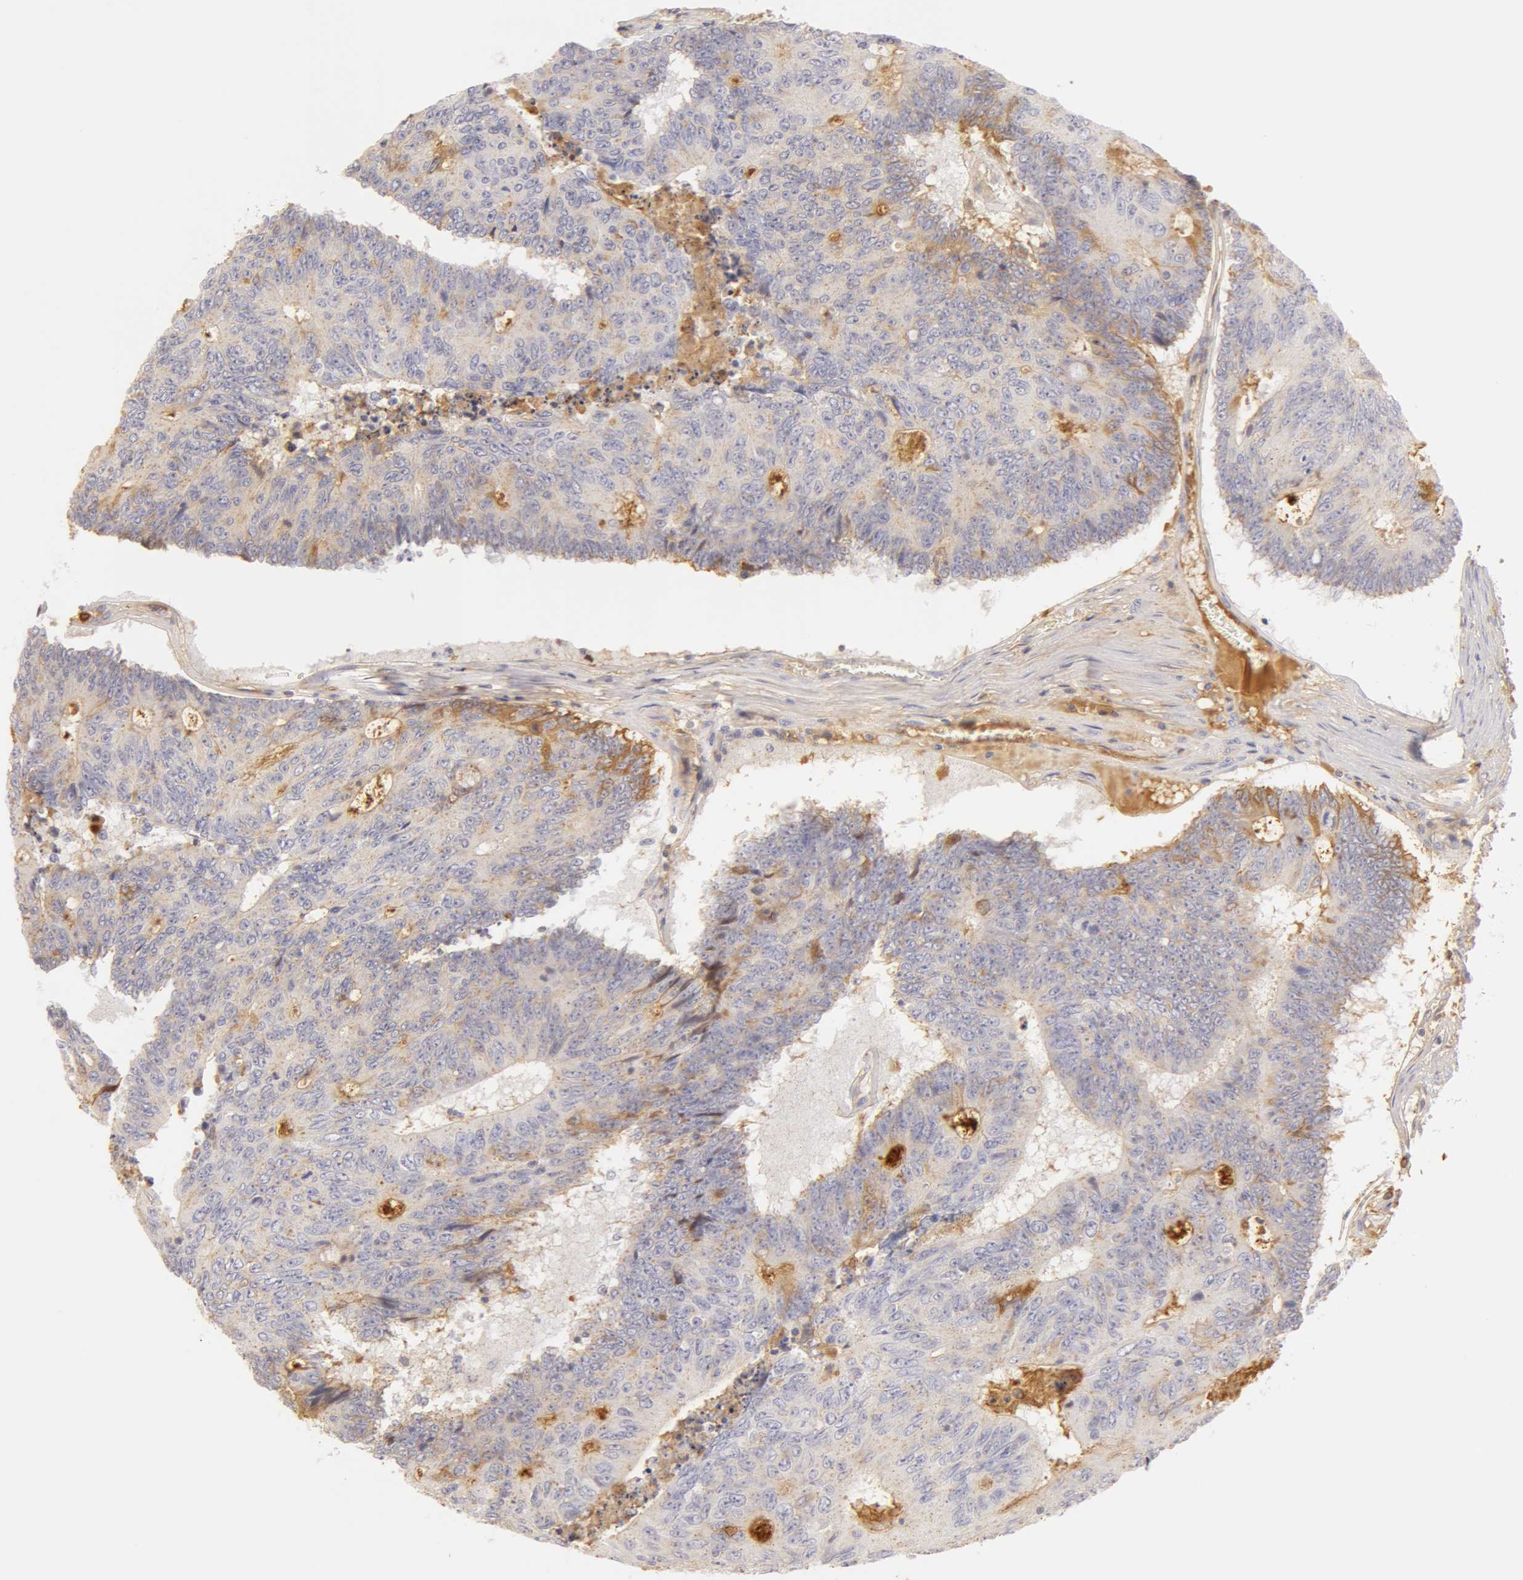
{"staining": {"intensity": "weak", "quantity": "<25%", "location": "cytoplasmic/membranous"}, "tissue": "colorectal cancer", "cell_type": "Tumor cells", "image_type": "cancer", "snomed": [{"axis": "morphology", "description": "Adenocarcinoma, NOS"}, {"axis": "topography", "description": "Colon"}], "caption": "Immunohistochemistry micrograph of human adenocarcinoma (colorectal) stained for a protein (brown), which displays no staining in tumor cells.", "gene": "GC", "patient": {"sex": "male", "age": 65}}